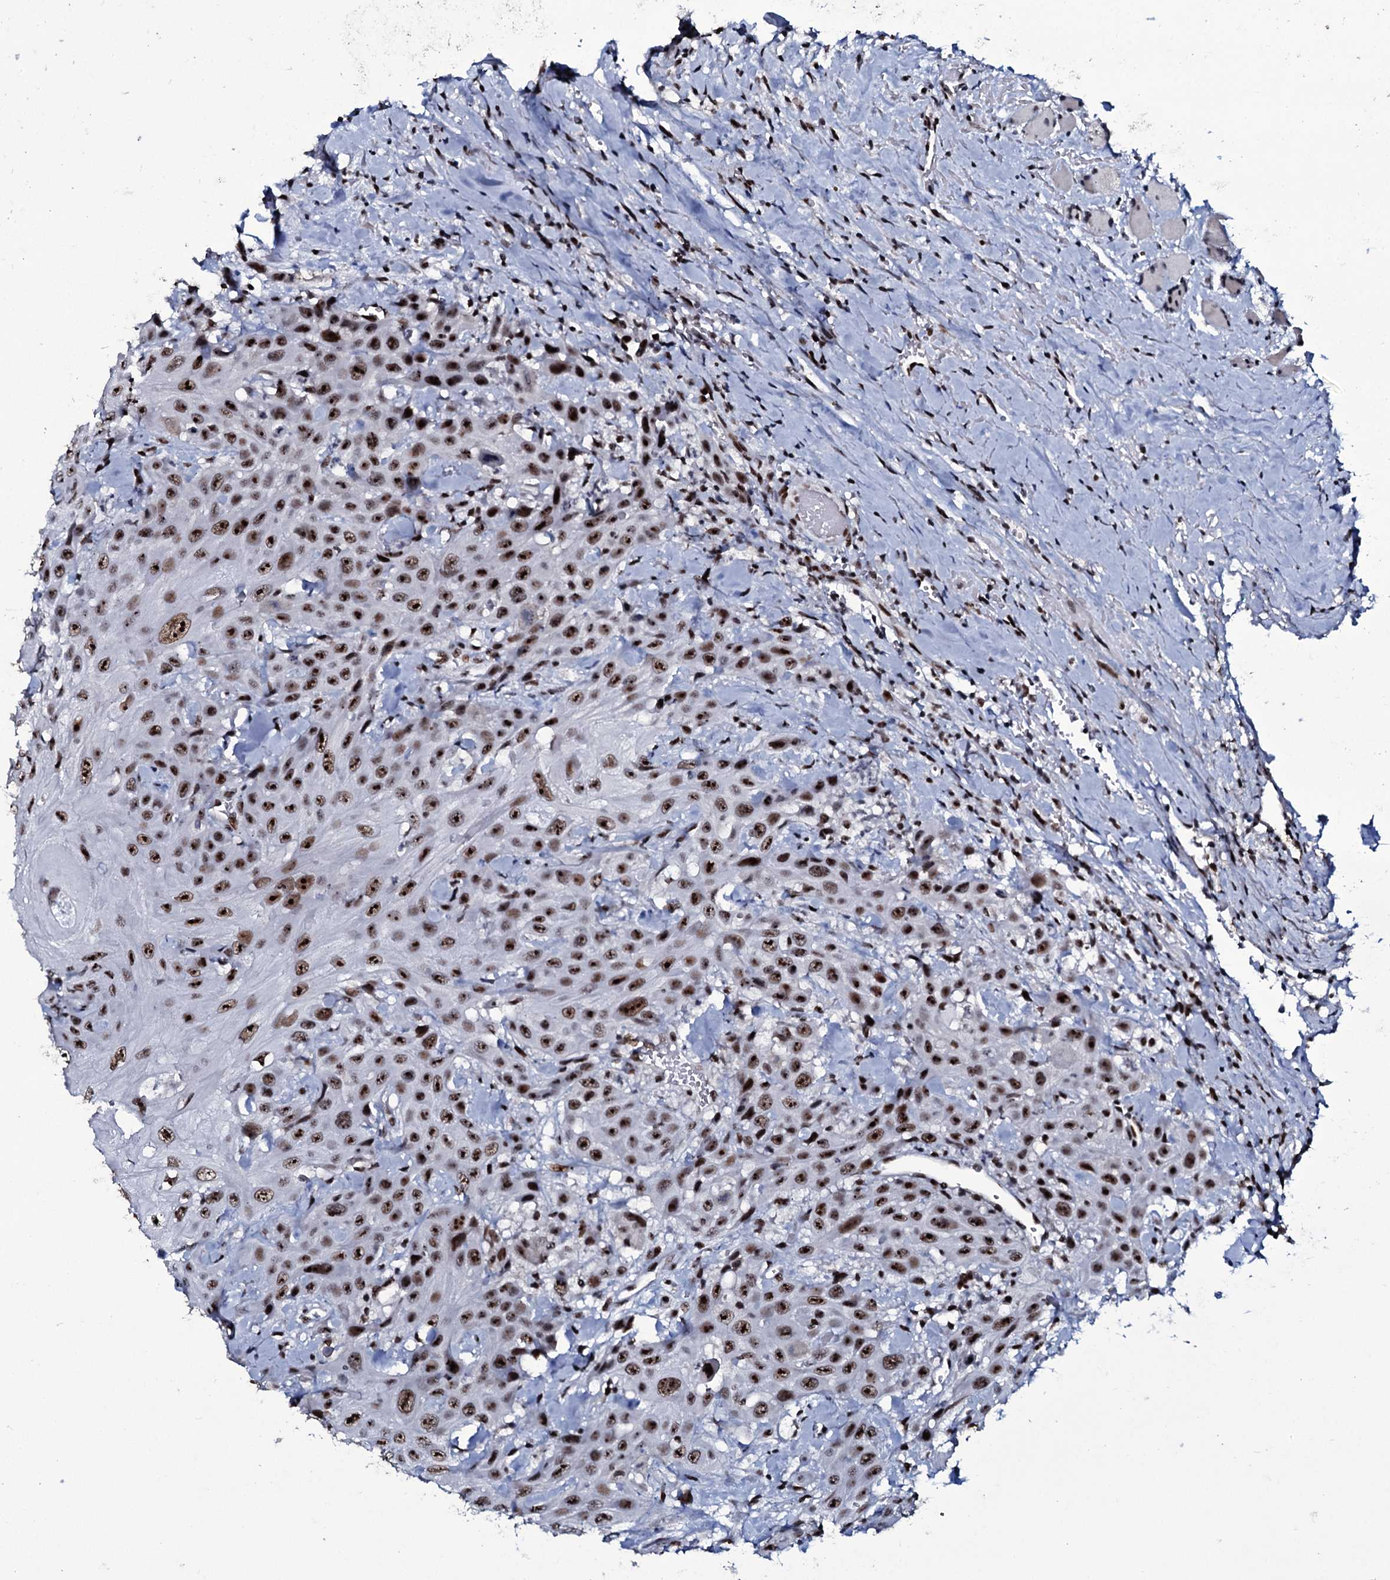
{"staining": {"intensity": "strong", "quantity": ">75%", "location": "nuclear"}, "tissue": "head and neck cancer", "cell_type": "Tumor cells", "image_type": "cancer", "snomed": [{"axis": "morphology", "description": "Squamous cell carcinoma, NOS"}, {"axis": "topography", "description": "Head-Neck"}], "caption": "Immunohistochemistry of human head and neck cancer exhibits high levels of strong nuclear positivity in about >75% of tumor cells.", "gene": "ZMIZ2", "patient": {"sex": "male", "age": 81}}